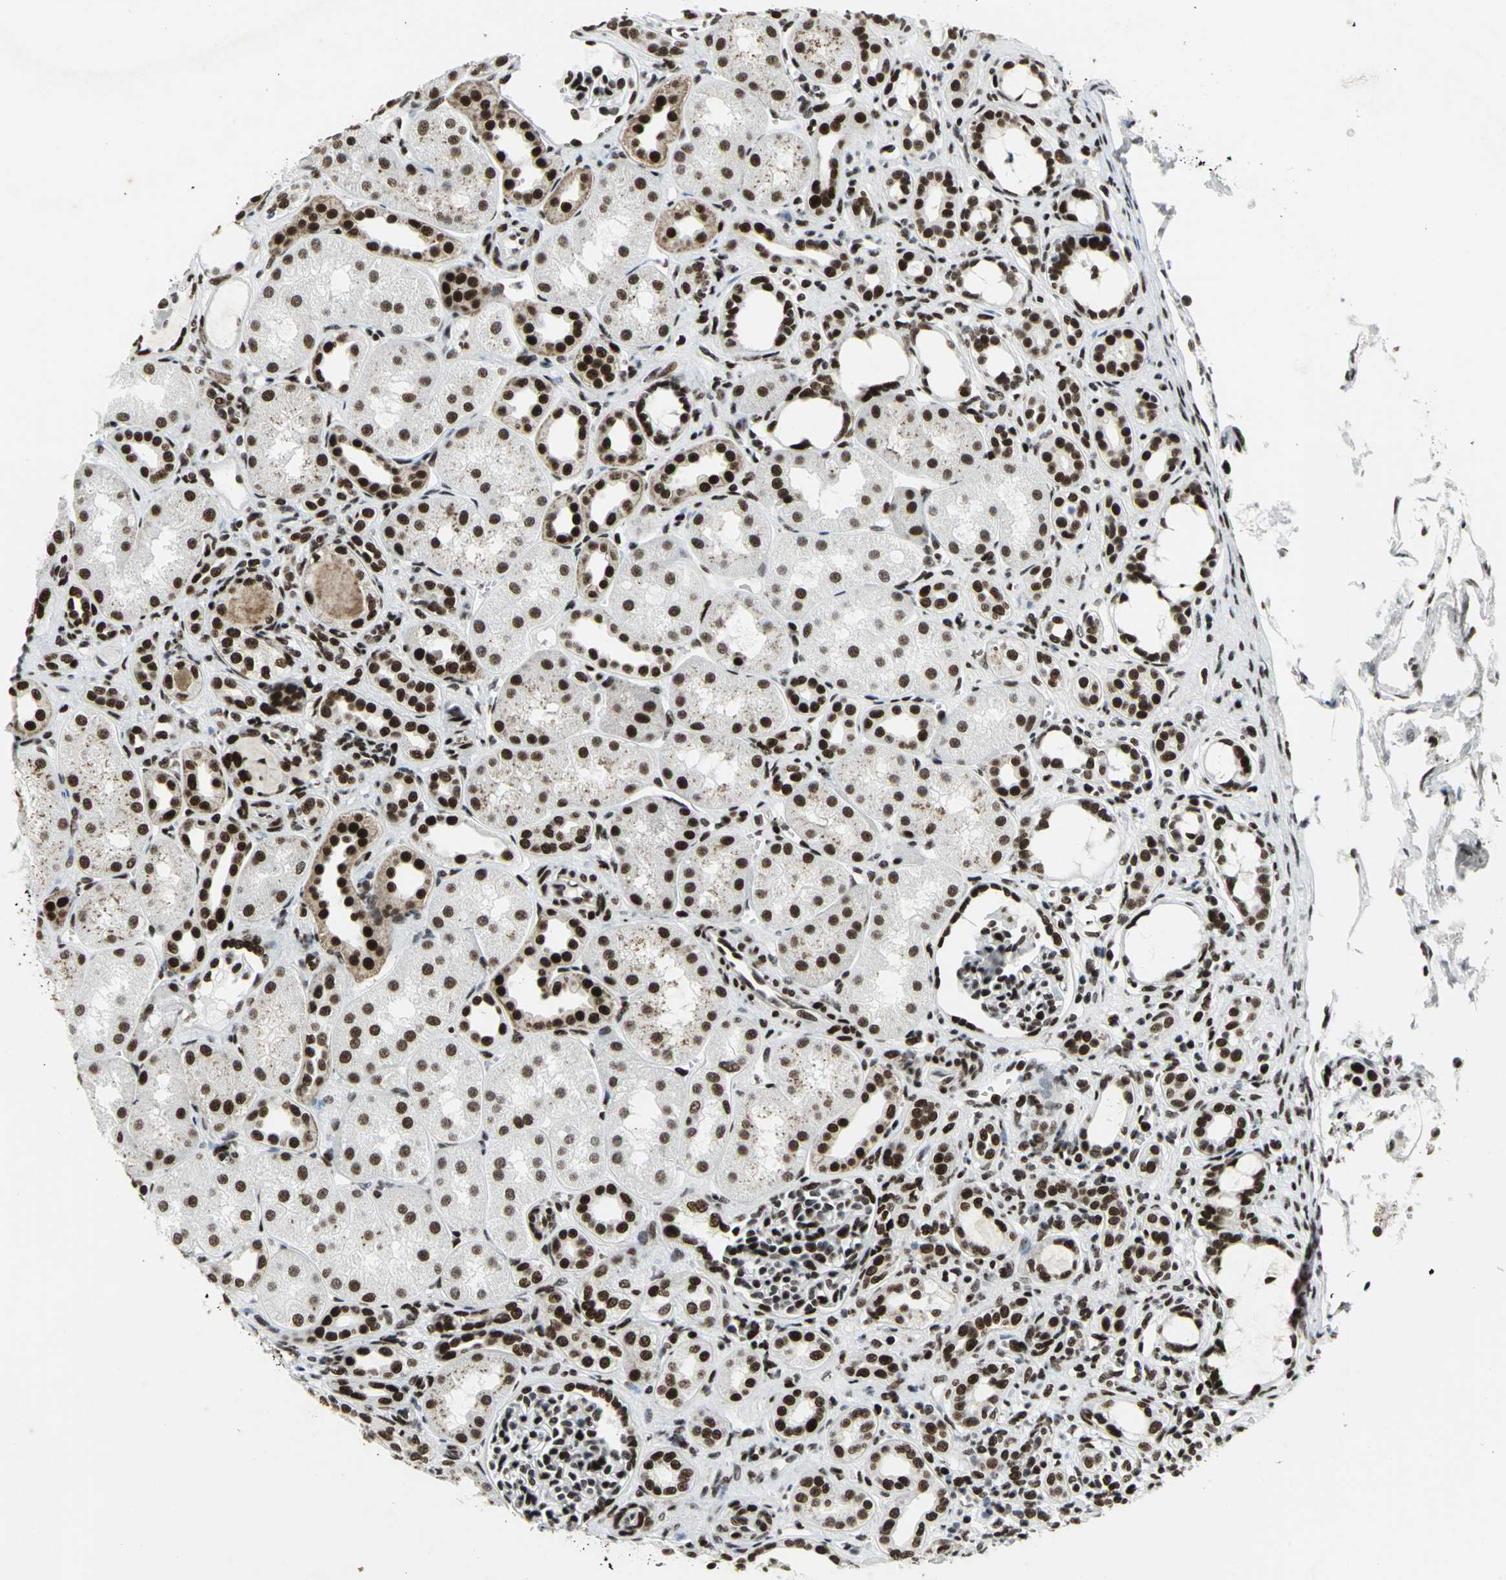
{"staining": {"intensity": "strong", "quantity": ">75%", "location": "nuclear"}, "tissue": "kidney", "cell_type": "Cells in glomeruli", "image_type": "normal", "snomed": [{"axis": "morphology", "description": "Normal tissue, NOS"}, {"axis": "topography", "description": "Kidney"}], "caption": "The photomicrograph displays a brown stain indicating the presence of a protein in the nuclear of cells in glomeruli in kidney. The staining is performed using DAB brown chromogen to label protein expression. The nuclei are counter-stained blue using hematoxylin.", "gene": "SMARCA4", "patient": {"sex": "male", "age": 7}}